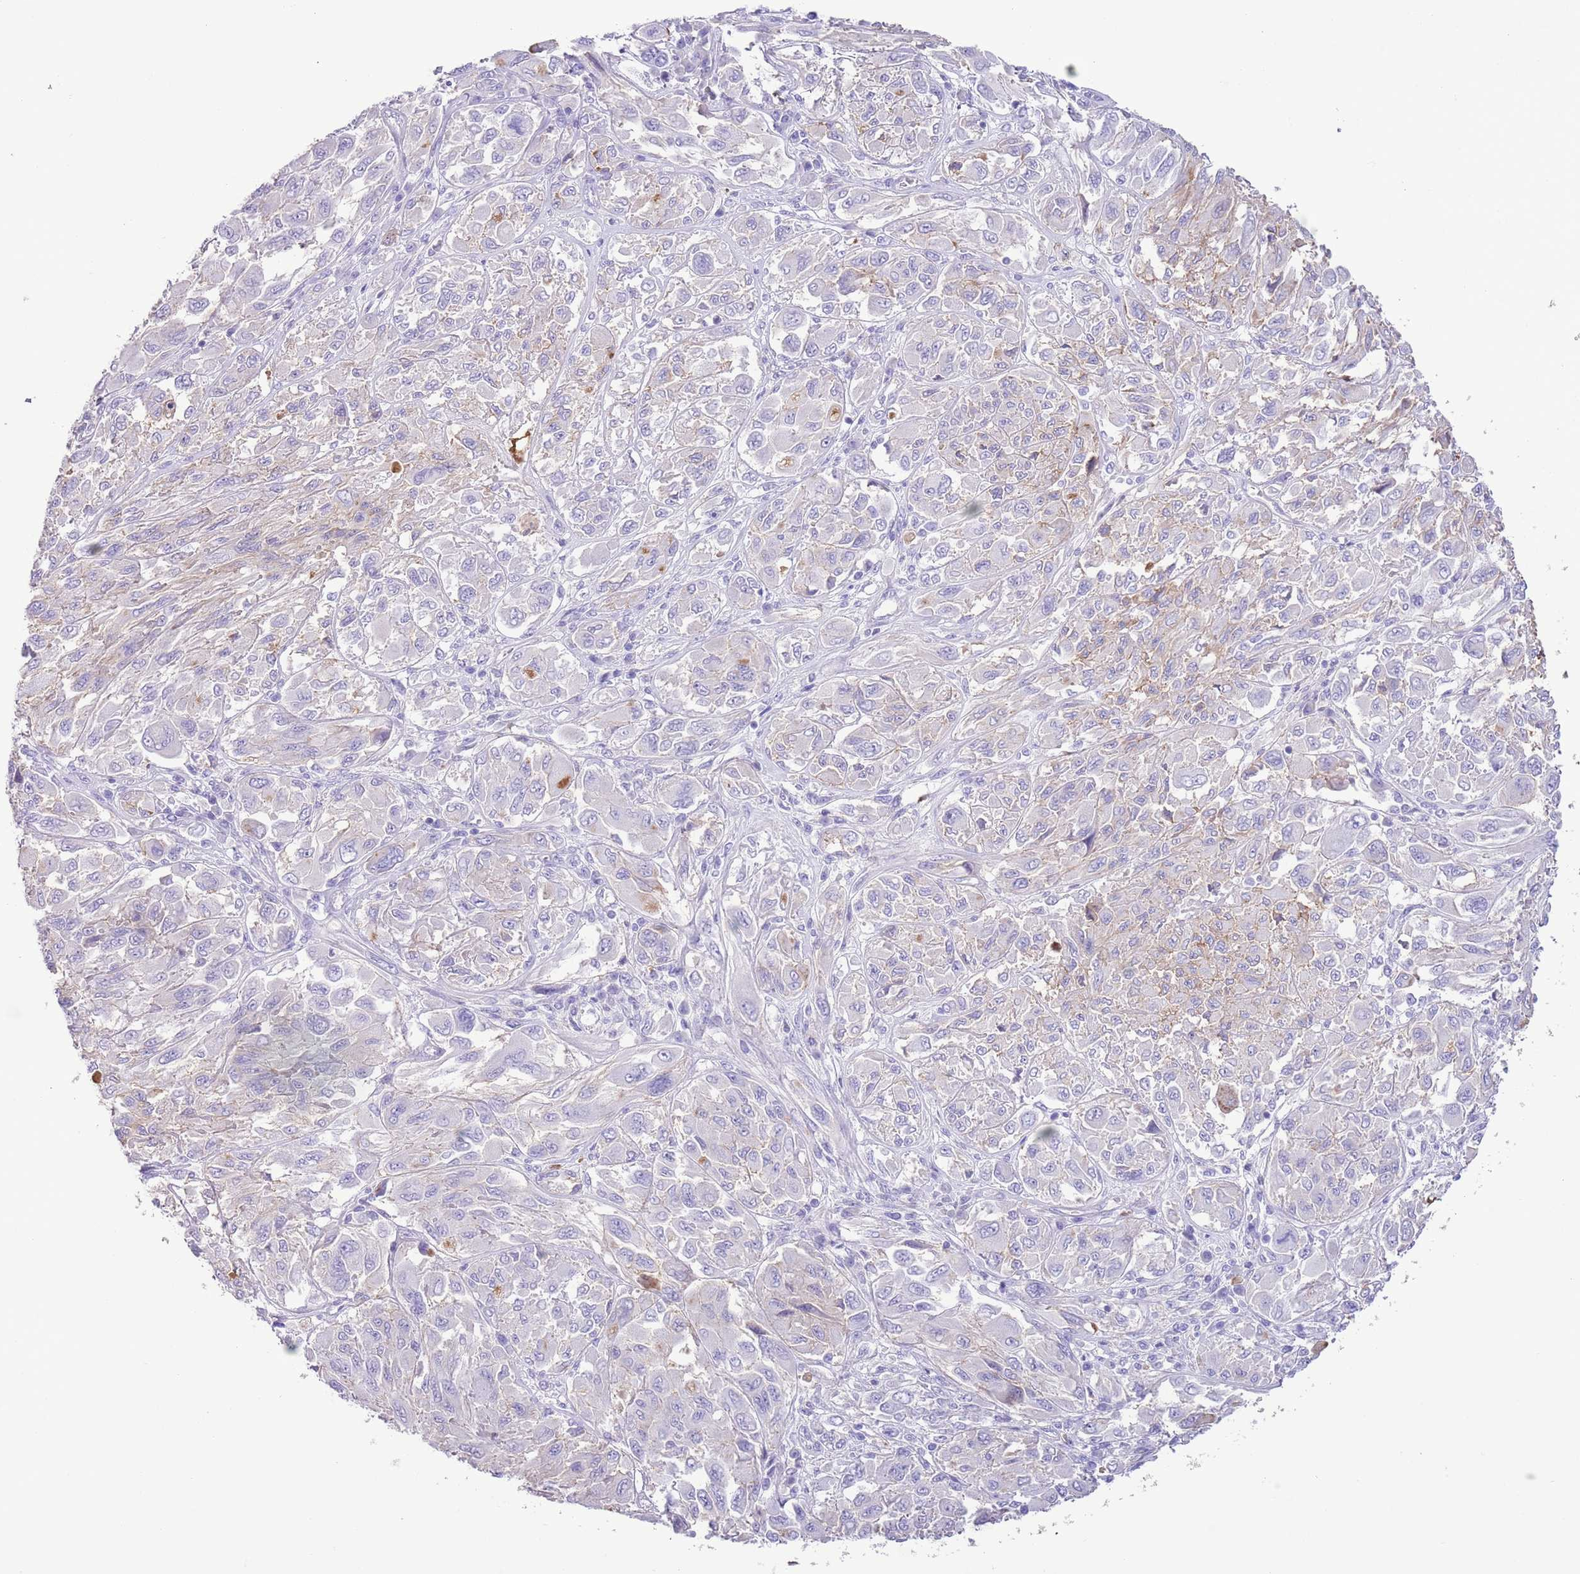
{"staining": {"intensity": "negative", "quantity": "none", "location": "none"}, "tissue": "melanoma", "cell_type": "Tumor cells", "image_type": "cancer", "snomed": [{"axis": "morphology", "description": "Malignant melanoma, NOS"}, {"axis": "topography", "description": "Skin"}], "caption": "A micrograph of melanoma stained for a protein reveals no brown staining in tumor cells.", "gene": "IGF1", "patient": {"sex": "female", "age": 91}}